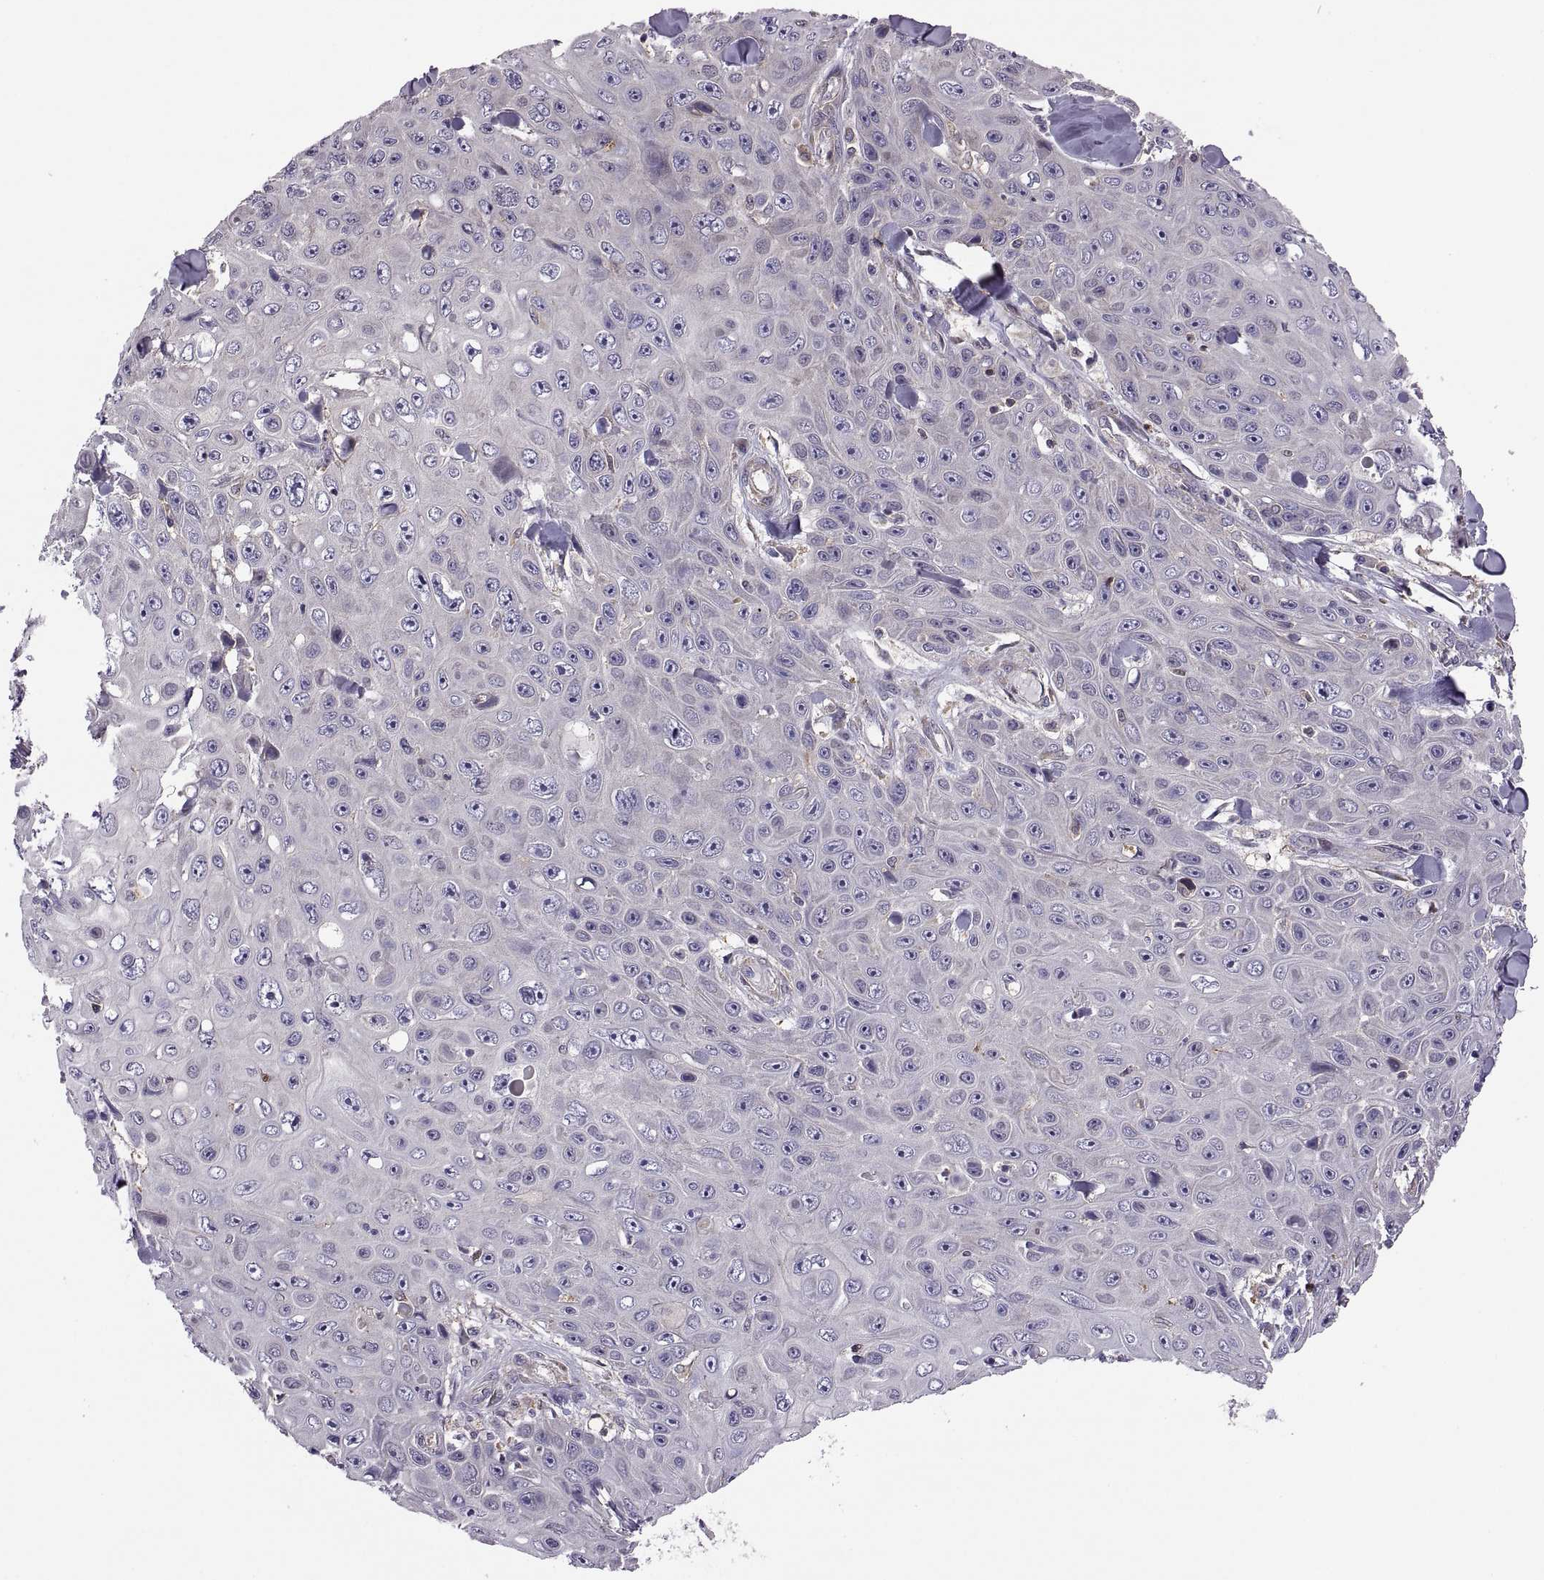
{"staining": {"intensity": "negative", "quantity": "none", "location": "none"}, "tissue": "skin cancer", "cell_type": "Tumor cells", "image_type": "cancer", "snomed": [{"axis": "morphology", "description": "Squamous cell carcinoma, NOS"}, {"axis": "topography", "description": "Skin"}], "caption": "Skin cancer (squamous cell carcinoma) stained for a protein using immunohistochemistry (IHC) shows no expression tumor cells.", "gene": "SPATA32", "patient": {"sex": "male", "age": 82}}